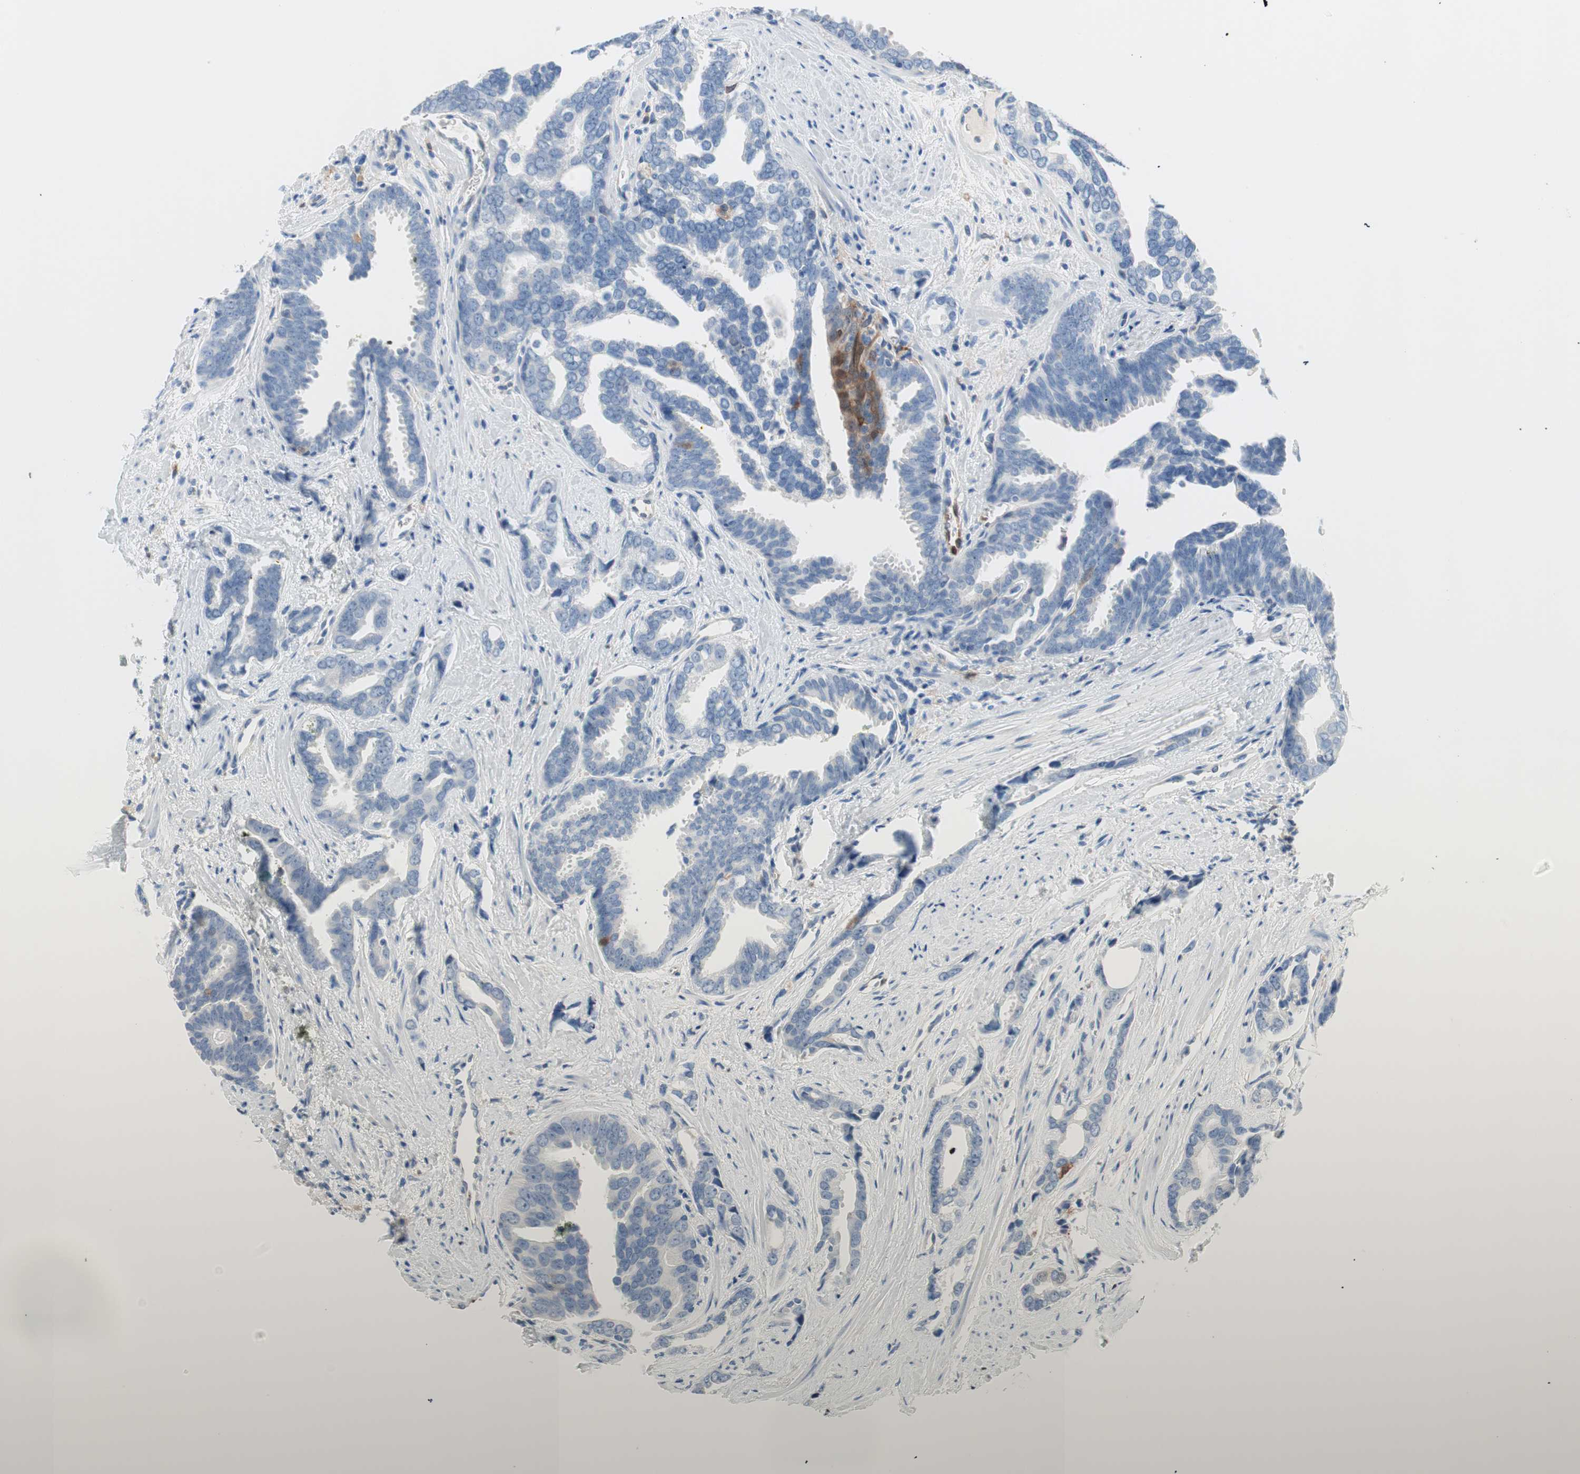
{"staining": {"intensity": "negative", "quantity": "none", "location": "none"}, "tissue": "prostate cancer", "cell_type": "Tumor cells", "image_type": "cancer", "snomed": [{"axis": "morphology", "description": "Adenocarcinoma, High grade"}, {"axis": "topography", "description": "Prostate"}], "caption": "Immunohistochemistry photomicrograph of prostate adenocarcinoma (high-grade) stained for a protein (brown), which displays no positivity in tumor cells. The staining is performed using DAB (3,3'-diaminobenzidine) brown chromogen with nuclei counter-stained in using hematoxylin.", "gene": "GLUL", "patient": {"sex": "male", "age": 67}}